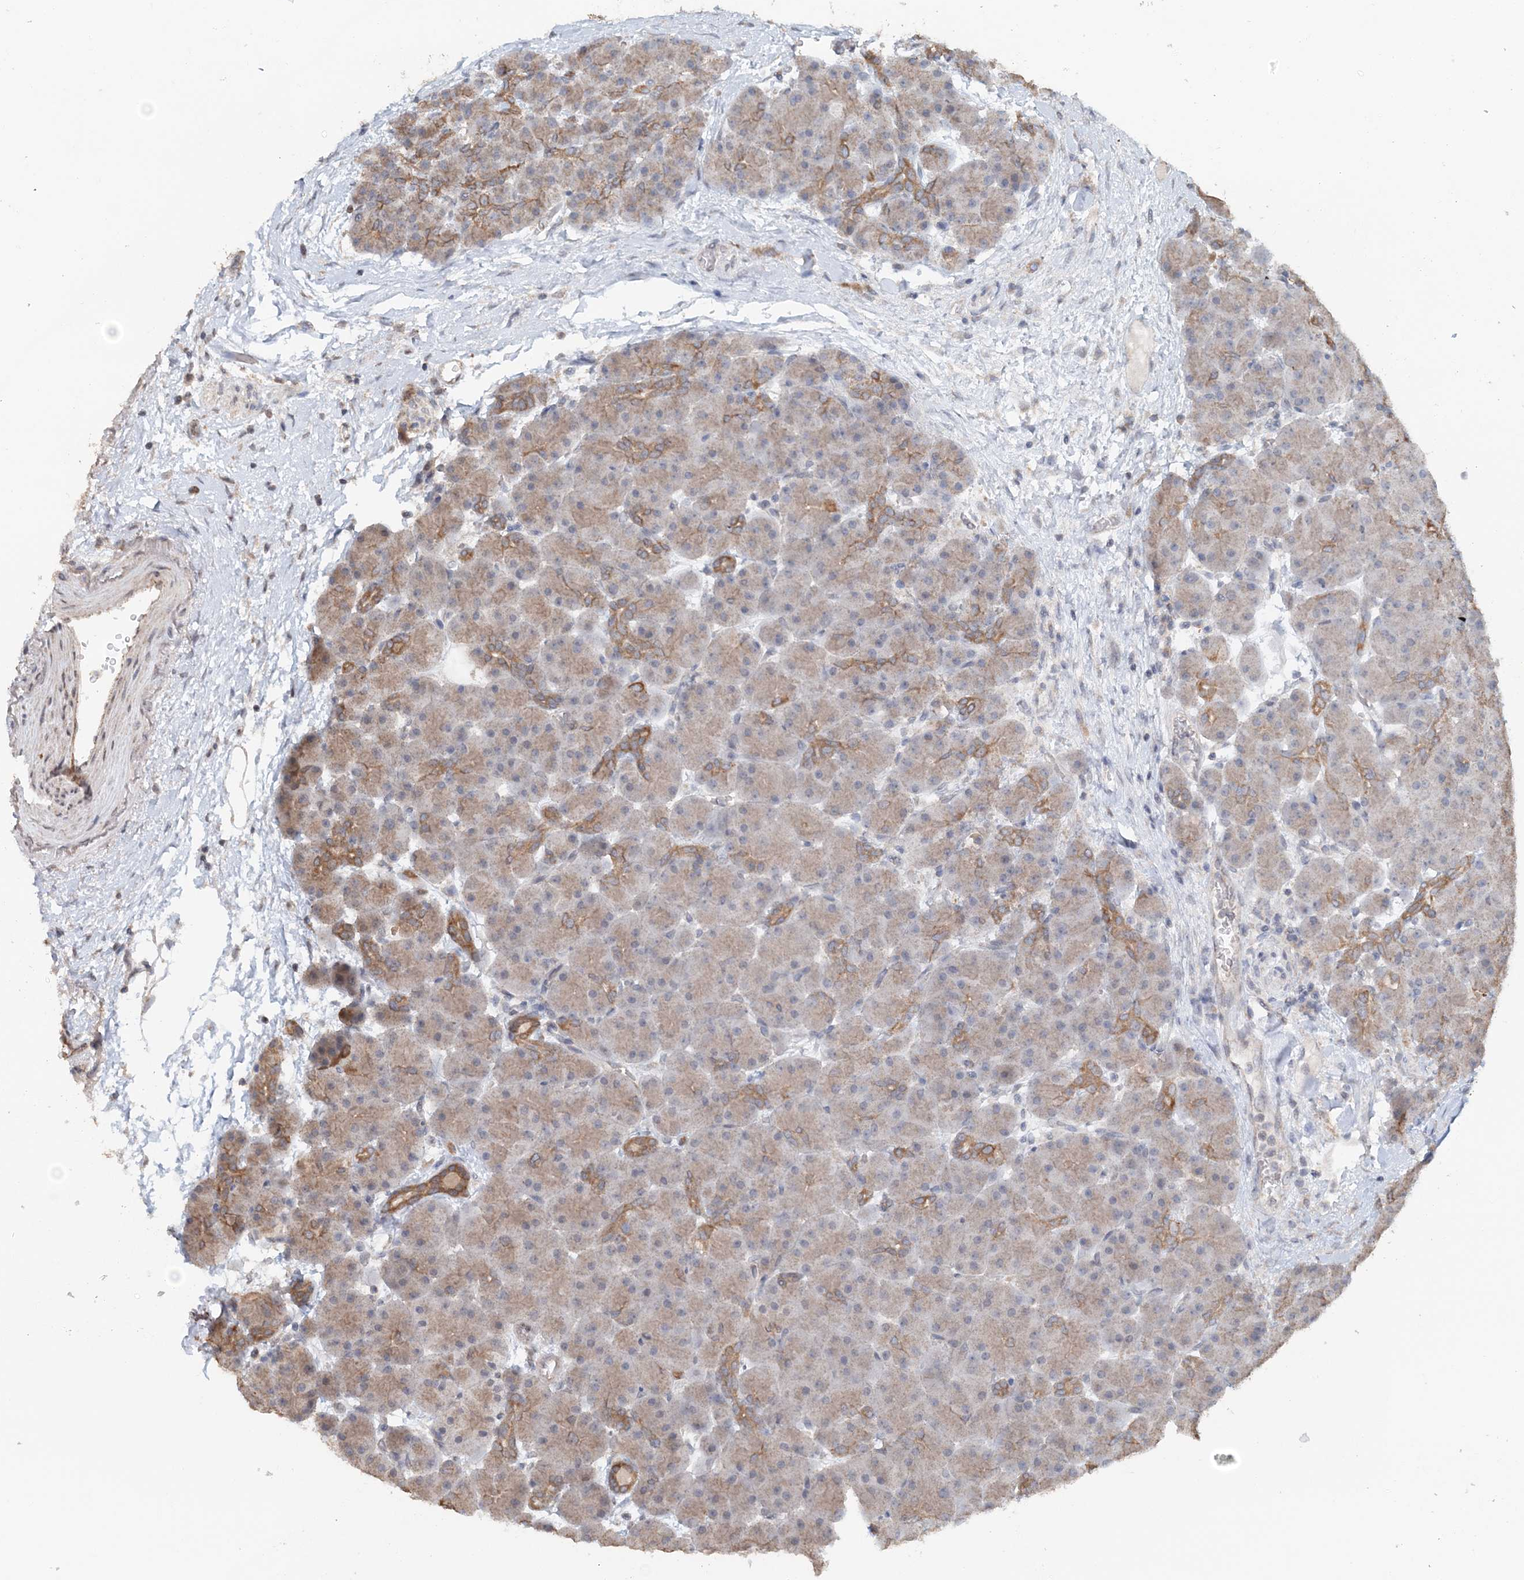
{"staining": {"intensity": "moderate", "quantity": ">75%", "location": "cytoplasmic/membranous"}, "tissue": "pancreas", "cell_type": "Exocrine glandular cells", "image_type": "normal", "snomed": [{"axis": "morphology", "description": "Normal tissue, NOS"}, {"axis": "topography", "description": "Pancreas"}], "caption": "About >75% of exocrine glandular cells in benign pancreas display moderate cytoplasmic/membranous protein expression as visualized by brown immunohistochemical staining.", "gene": "FBXO38", "patient": {"sex": "male", "age": 66}}